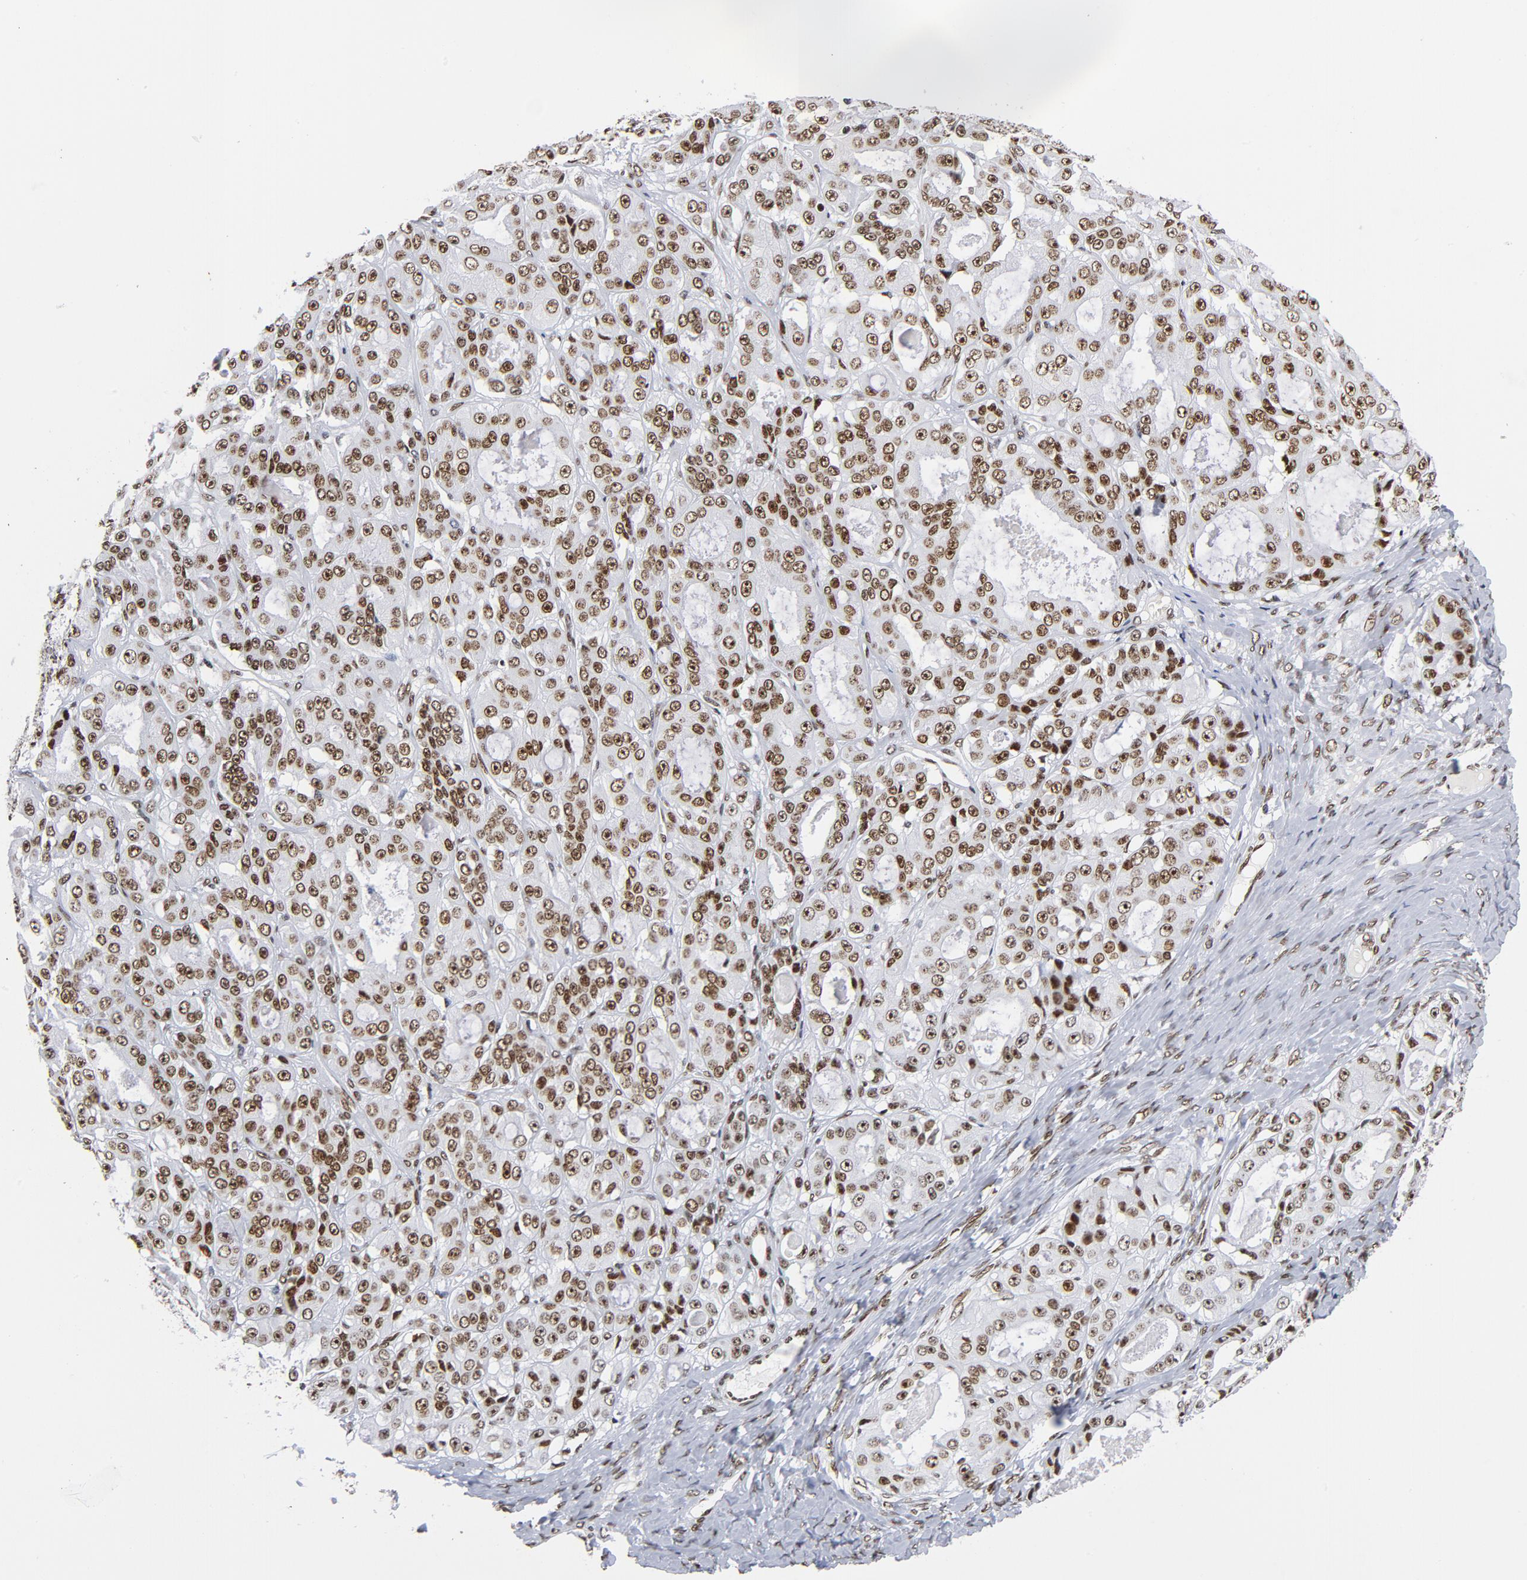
{"staining": {"intensity": "moderate", "quantity": ">75%", "location": "nuclear"}, "tissue": "ovarian cancer", "cell_type": "Tumor cells", "image_type": "cancer", "snomed": [{"axis": "morphology", "description": "Carcinoma, endometroid"}, {"axis": "topography", "description": "Ovary"}], "caption": "Brown immunohistochemical staining in endometroid carcinoma (ovarian) shows moderate nuclear positivity in about >75% of tumor cells.", "gene": "TOP2B", "patient": {"sex": "female", "age": 61}}